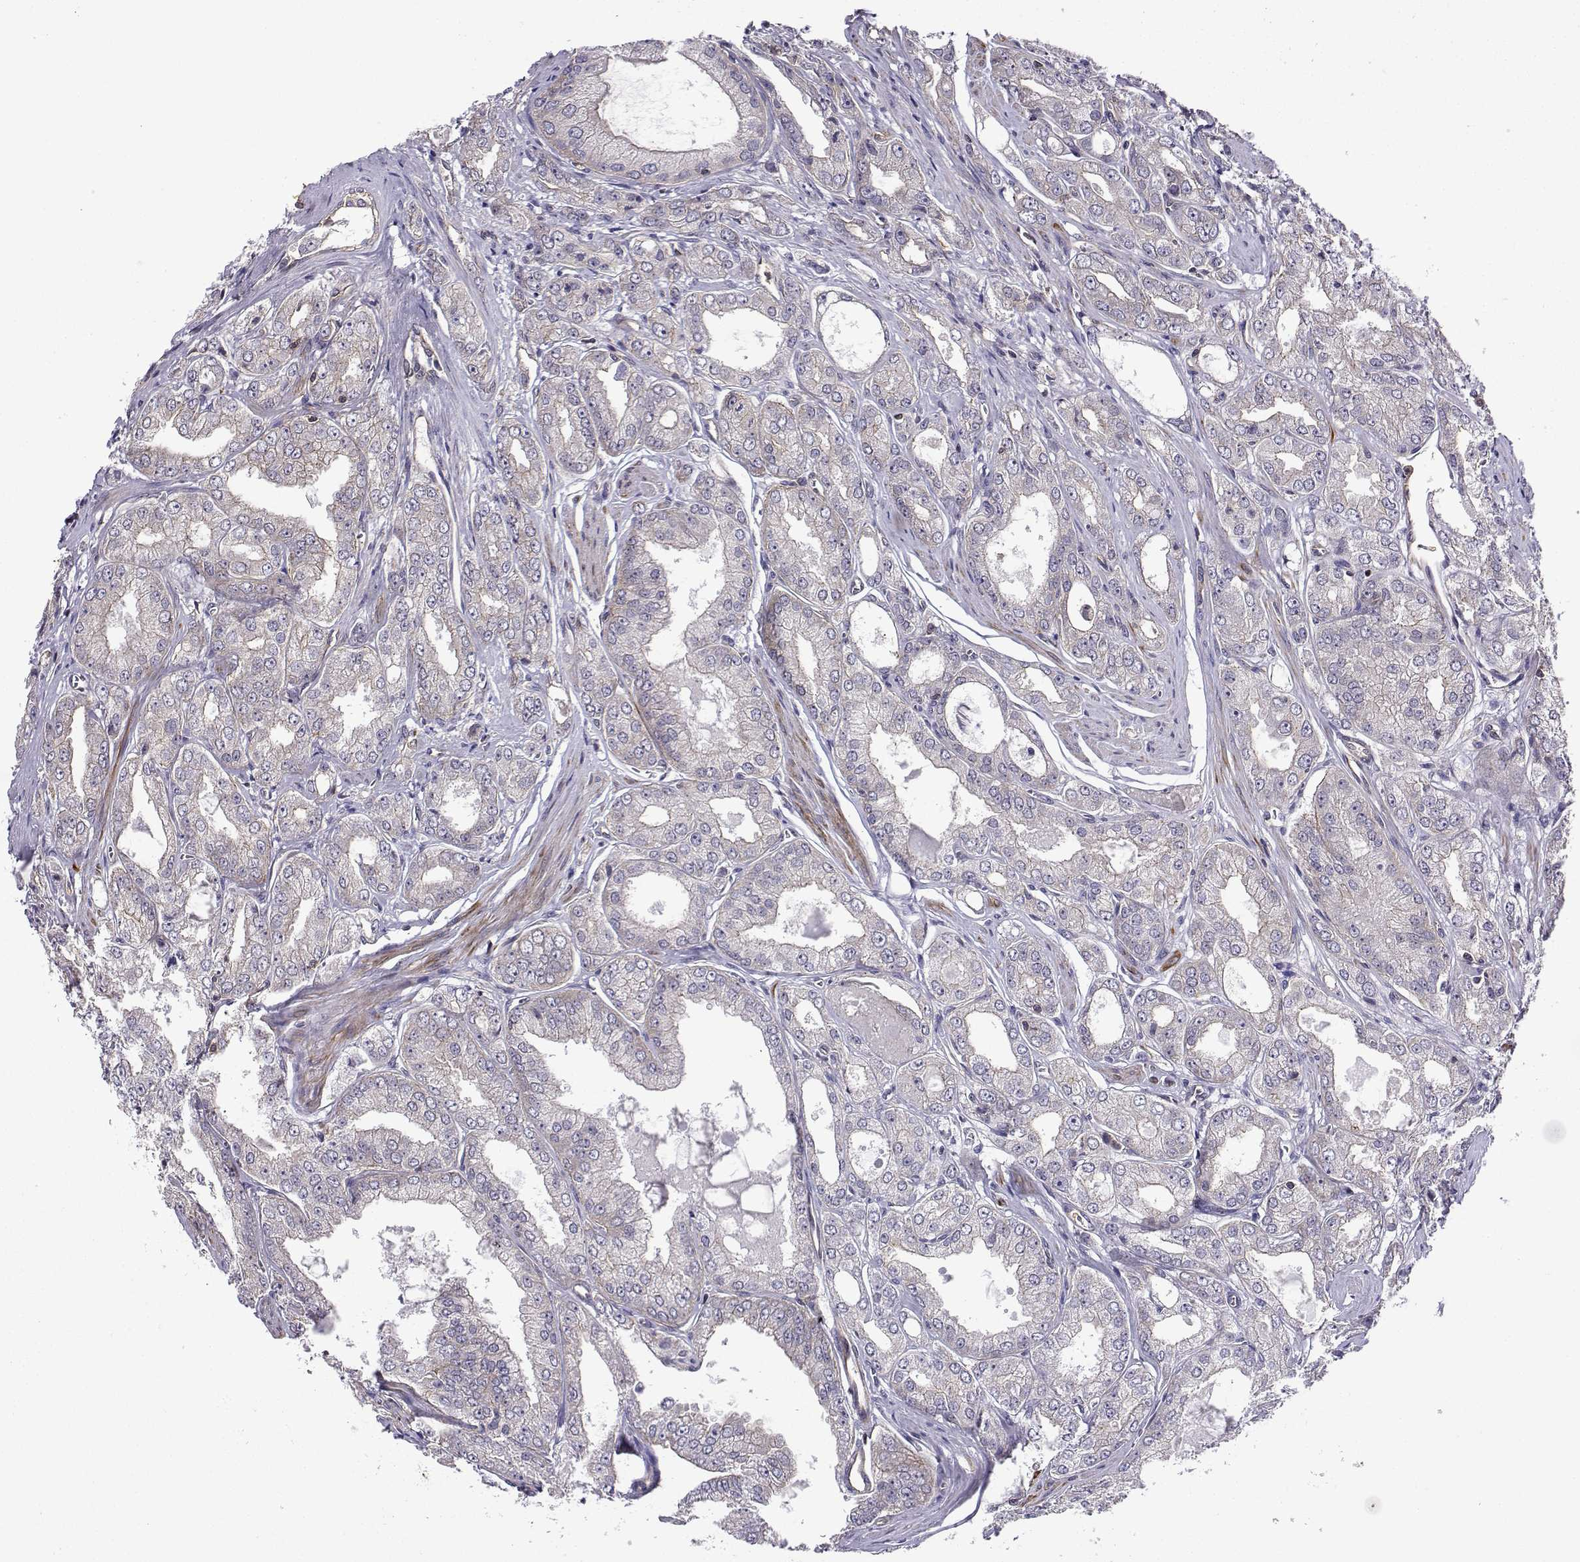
{"staining": {"intensity": "negative", "quantity": "none", "location": "none"}, "tissue": "prostate cancer", "cell_type": "Tumor cells", "image_type": "cancer", "snomed": [{"axis": "morphology", "description": "Adenocarcinoma, NOS"}, {"axis": "morphology", "description": "Adenocarcinoma, High grade"}, {"axis": "topography", "description": "Prostate"}], "caption": "An immunohistochemistry (IHC) image of prostate cancer (adenocarcinoma (high-grade)) is shown. There is no staining in tumor cells of prostate cancer (adenocarcinoma (high-grade)).", "gene": "ITGB8", "patient": {"sex": "male", "age": 70}}